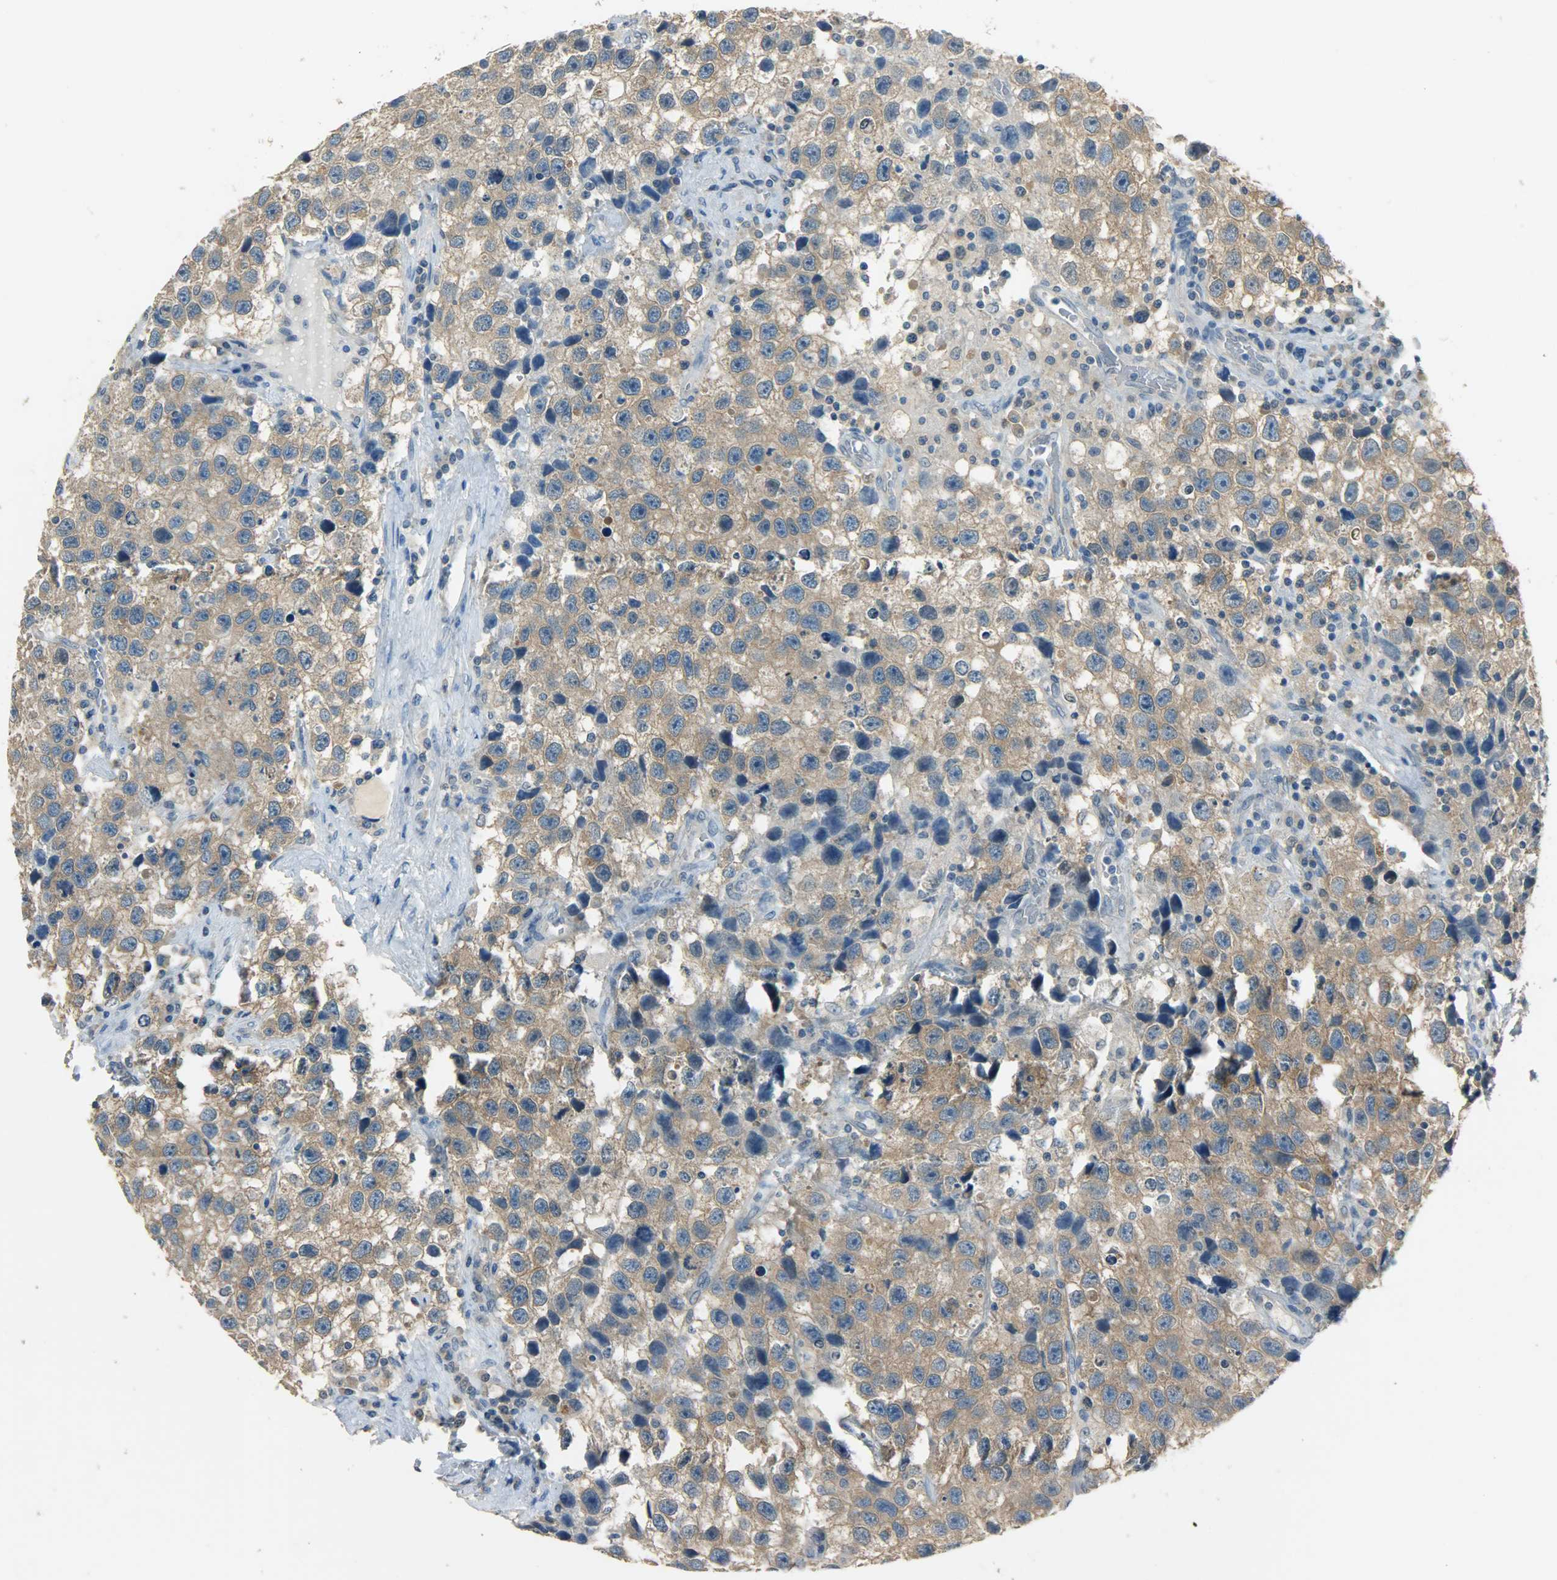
{"staining": {"intensity": "weak", "quantity": ">75%", "location": "cytoplasmic/membranous"}, "tissue": "testis cancer", "cell_type": "Tumor cells", "image_type": "cancer", "snomed": [{"axis": "morphology", "description": "Seminoma, NOS"}, {"axis": "topography", "description": "Testis"}], "caption": "High-magnification brightfield microscopy of testis cancer (seminoma) stained with DAB (3,3'-diaminobenzidine) (brown) and counterstained with hematoxylin (blue). tumor cells exhibit weak cytoplasmic/membranous staining is present in about>75% of cells.", "gene": "PRMT5", "patient": {"sex": "male", "age": 33}}